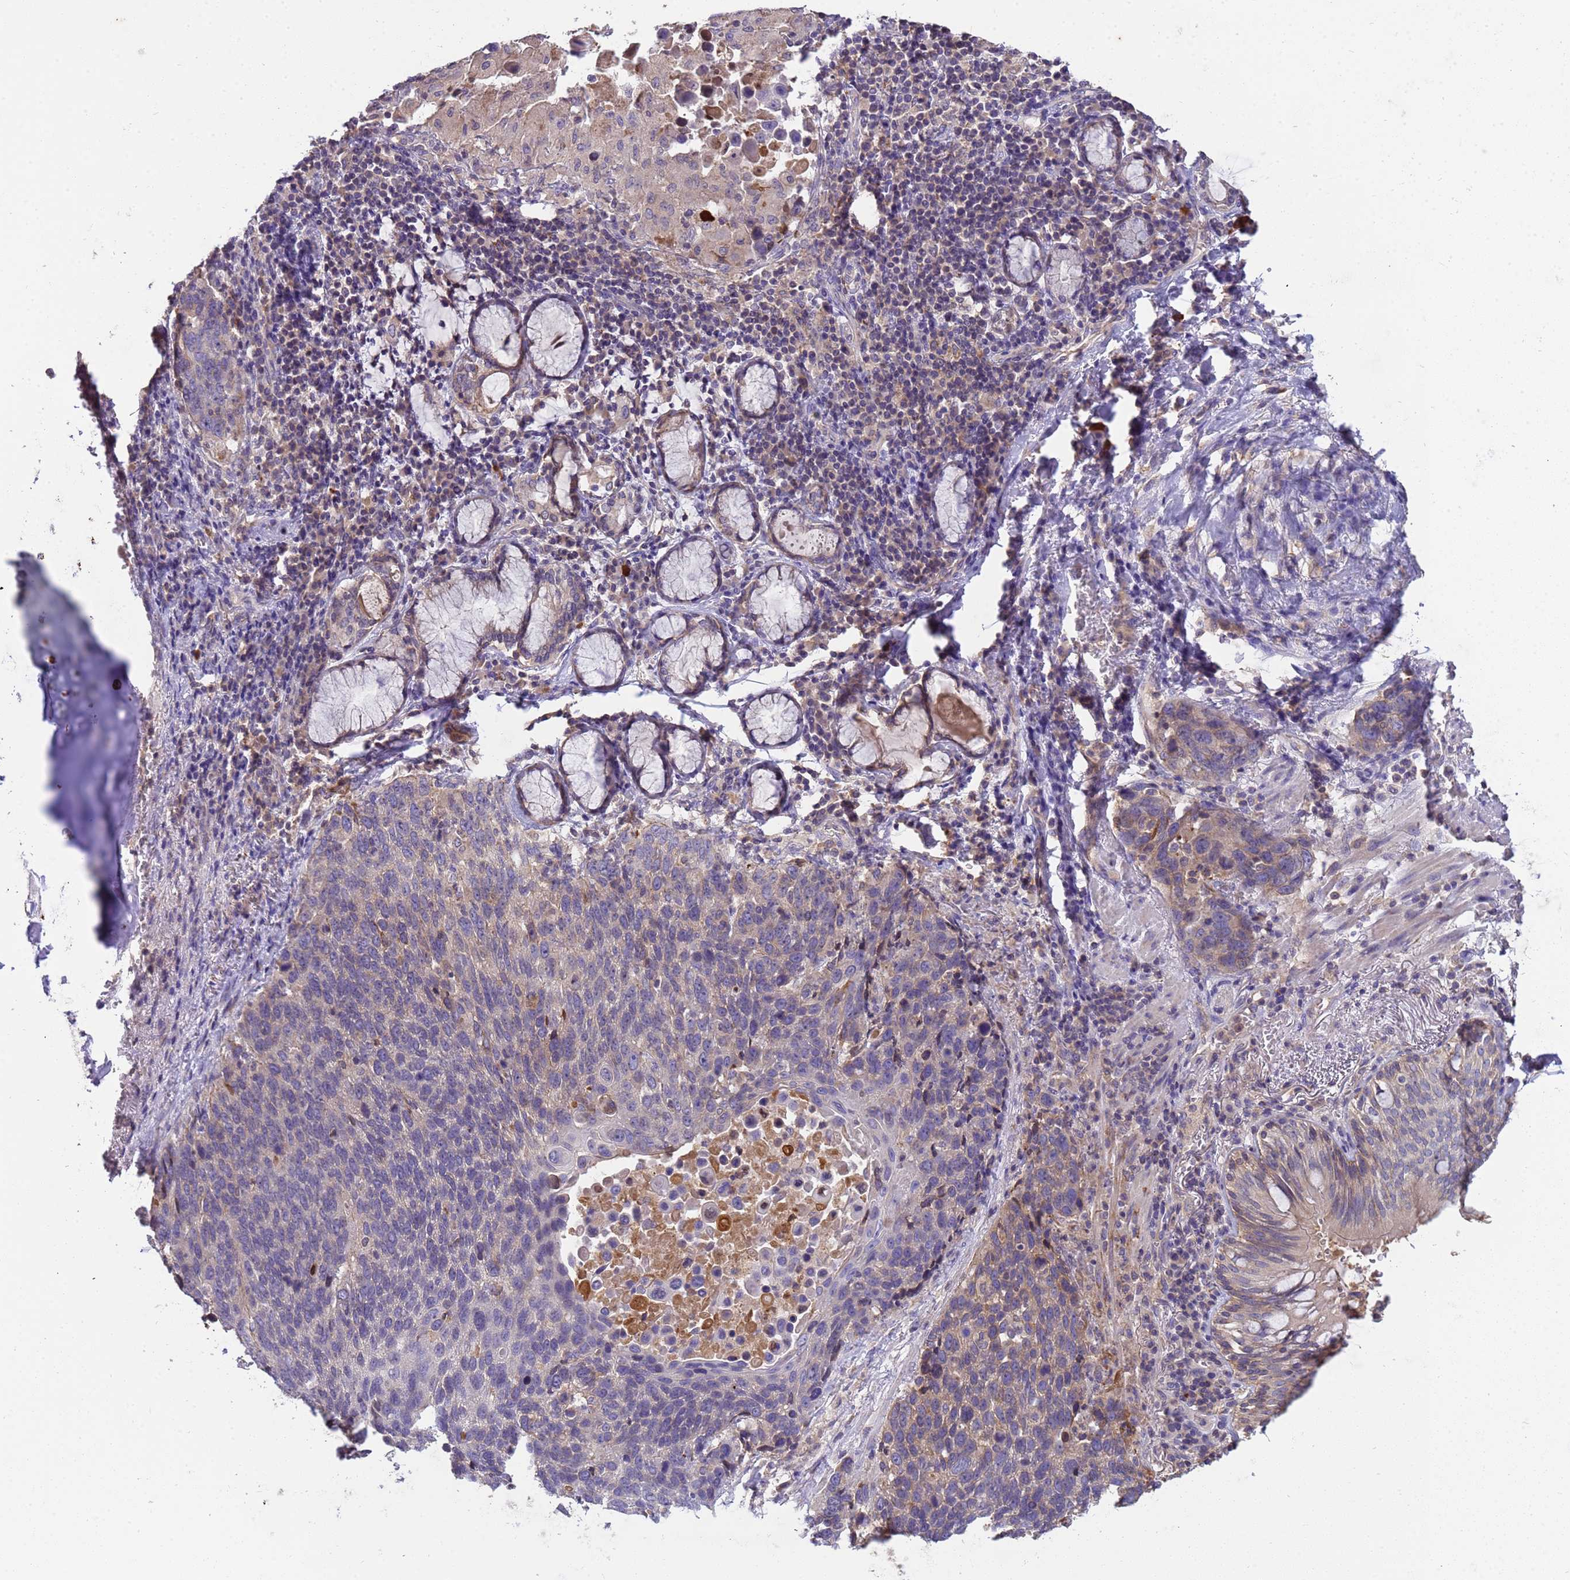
{"staining": {"intensity": "weak", "quantity": "<25%", "location": "cytoplasmic/membranous"}, "tissue": "lung cancer", "cell_type": "Tumor cells", "image_type": "cancer", "snomed": [{"axis": "morphology", "description": "Squamous cell carcinoma, NOS"}, {"axis": "topography", "description": "Lung"}], "caption": "An image of human squamous cell carcinoma (lung) is negative for staining in tumor cells.", "gene": "PLCXD3", "patient": {"sex": "male", "age": 66}}